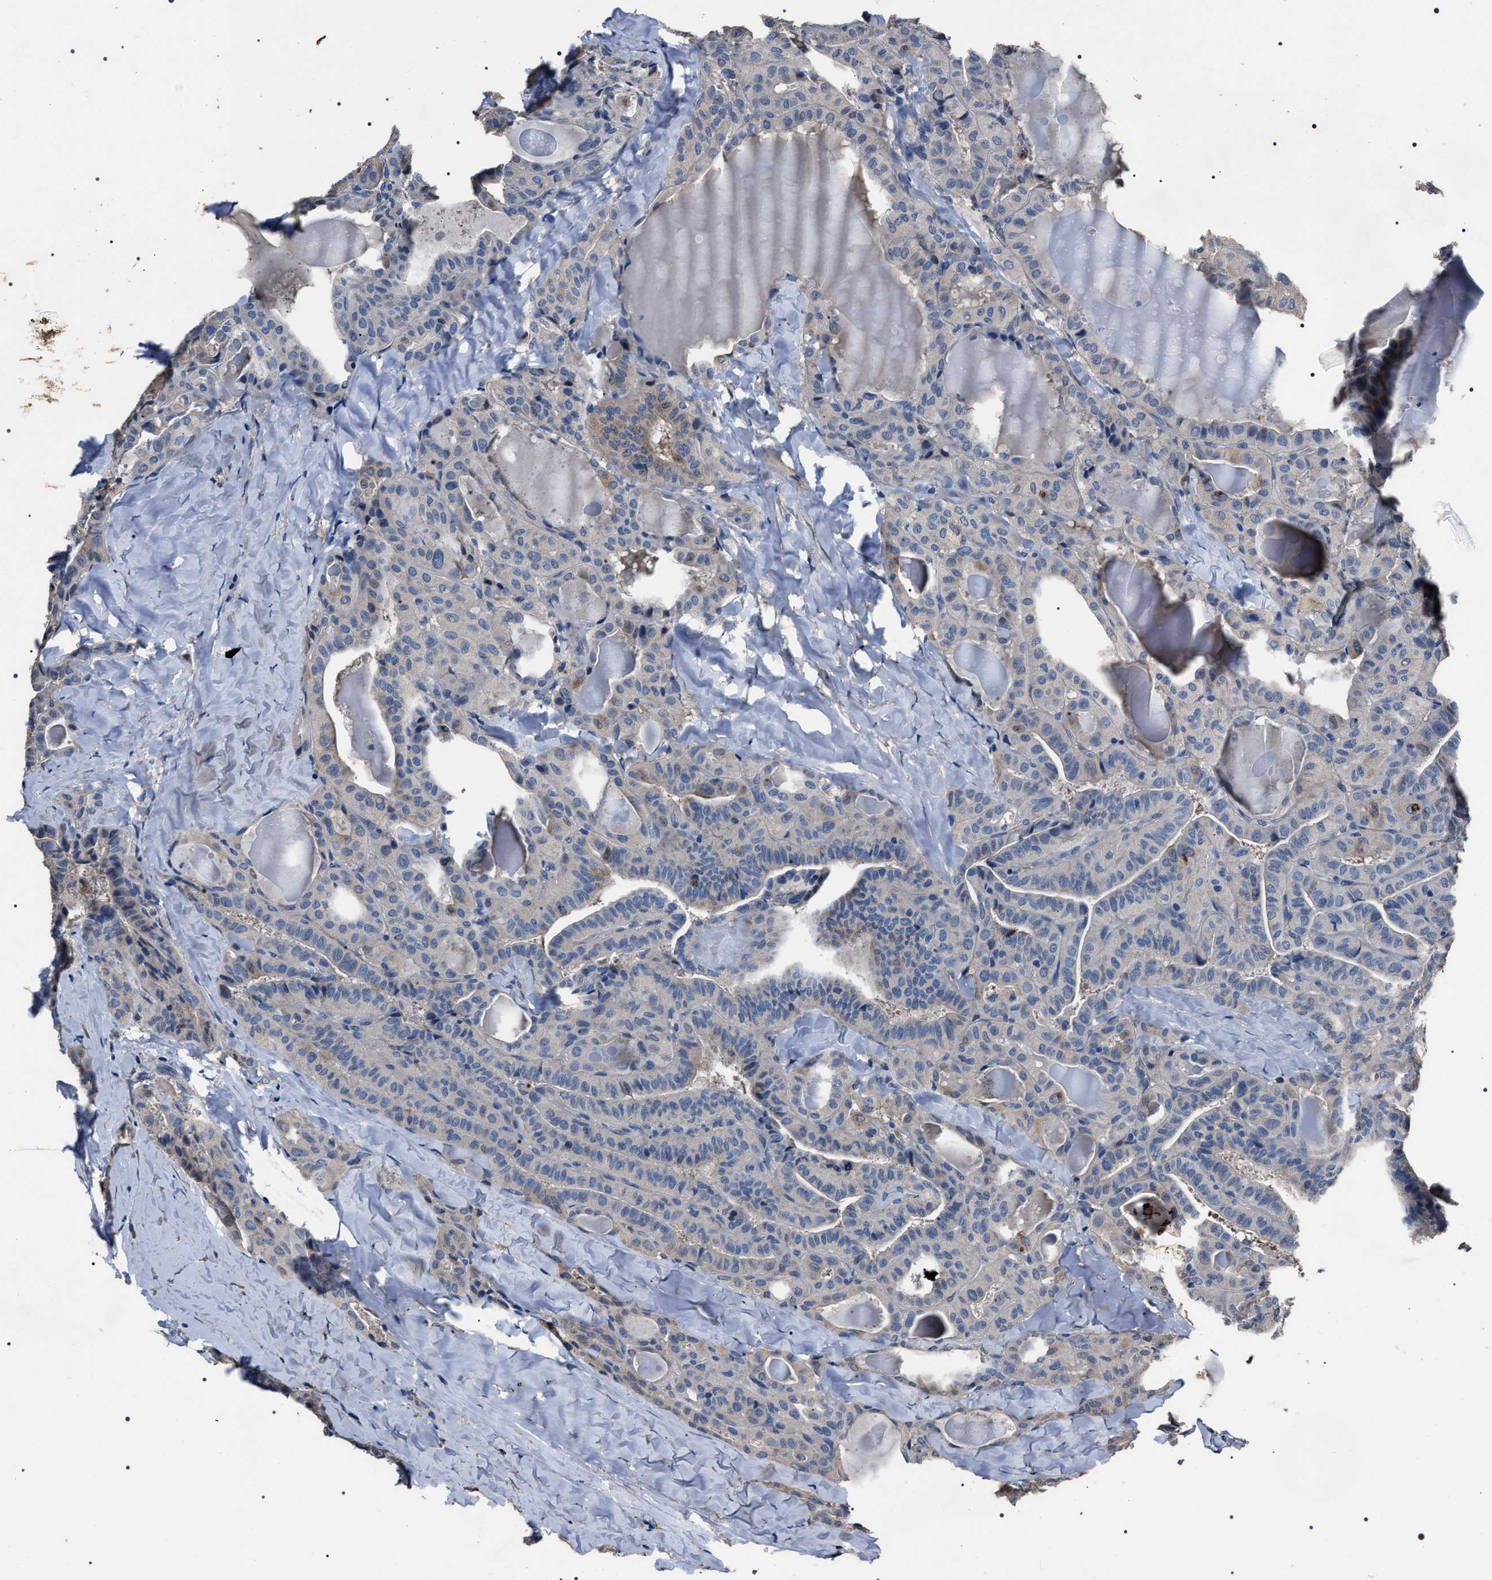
{"staining": {"intensity": "moderate", "quantity": "<25%", "location": "cytoplasmic/membranous"}, "tissue": "thyroid cancer", "cell_type": "Tumor cells", "image_type": "cancer", "snomed": [{"axis": "morphology", "description": "Papillary adenocarcinoma, NOS"}, {"axis": "topography", "description": "Thyroid gland"}], "caption": "Immunohistochemical staining of human thyroid papillary adenocarcinoma displays low levels of moderate cytoplasmic/membranous positivity in about <25% of tumor cells.", "gene": "TRIM54", "patient": {"sex": "male", "age": 77}}